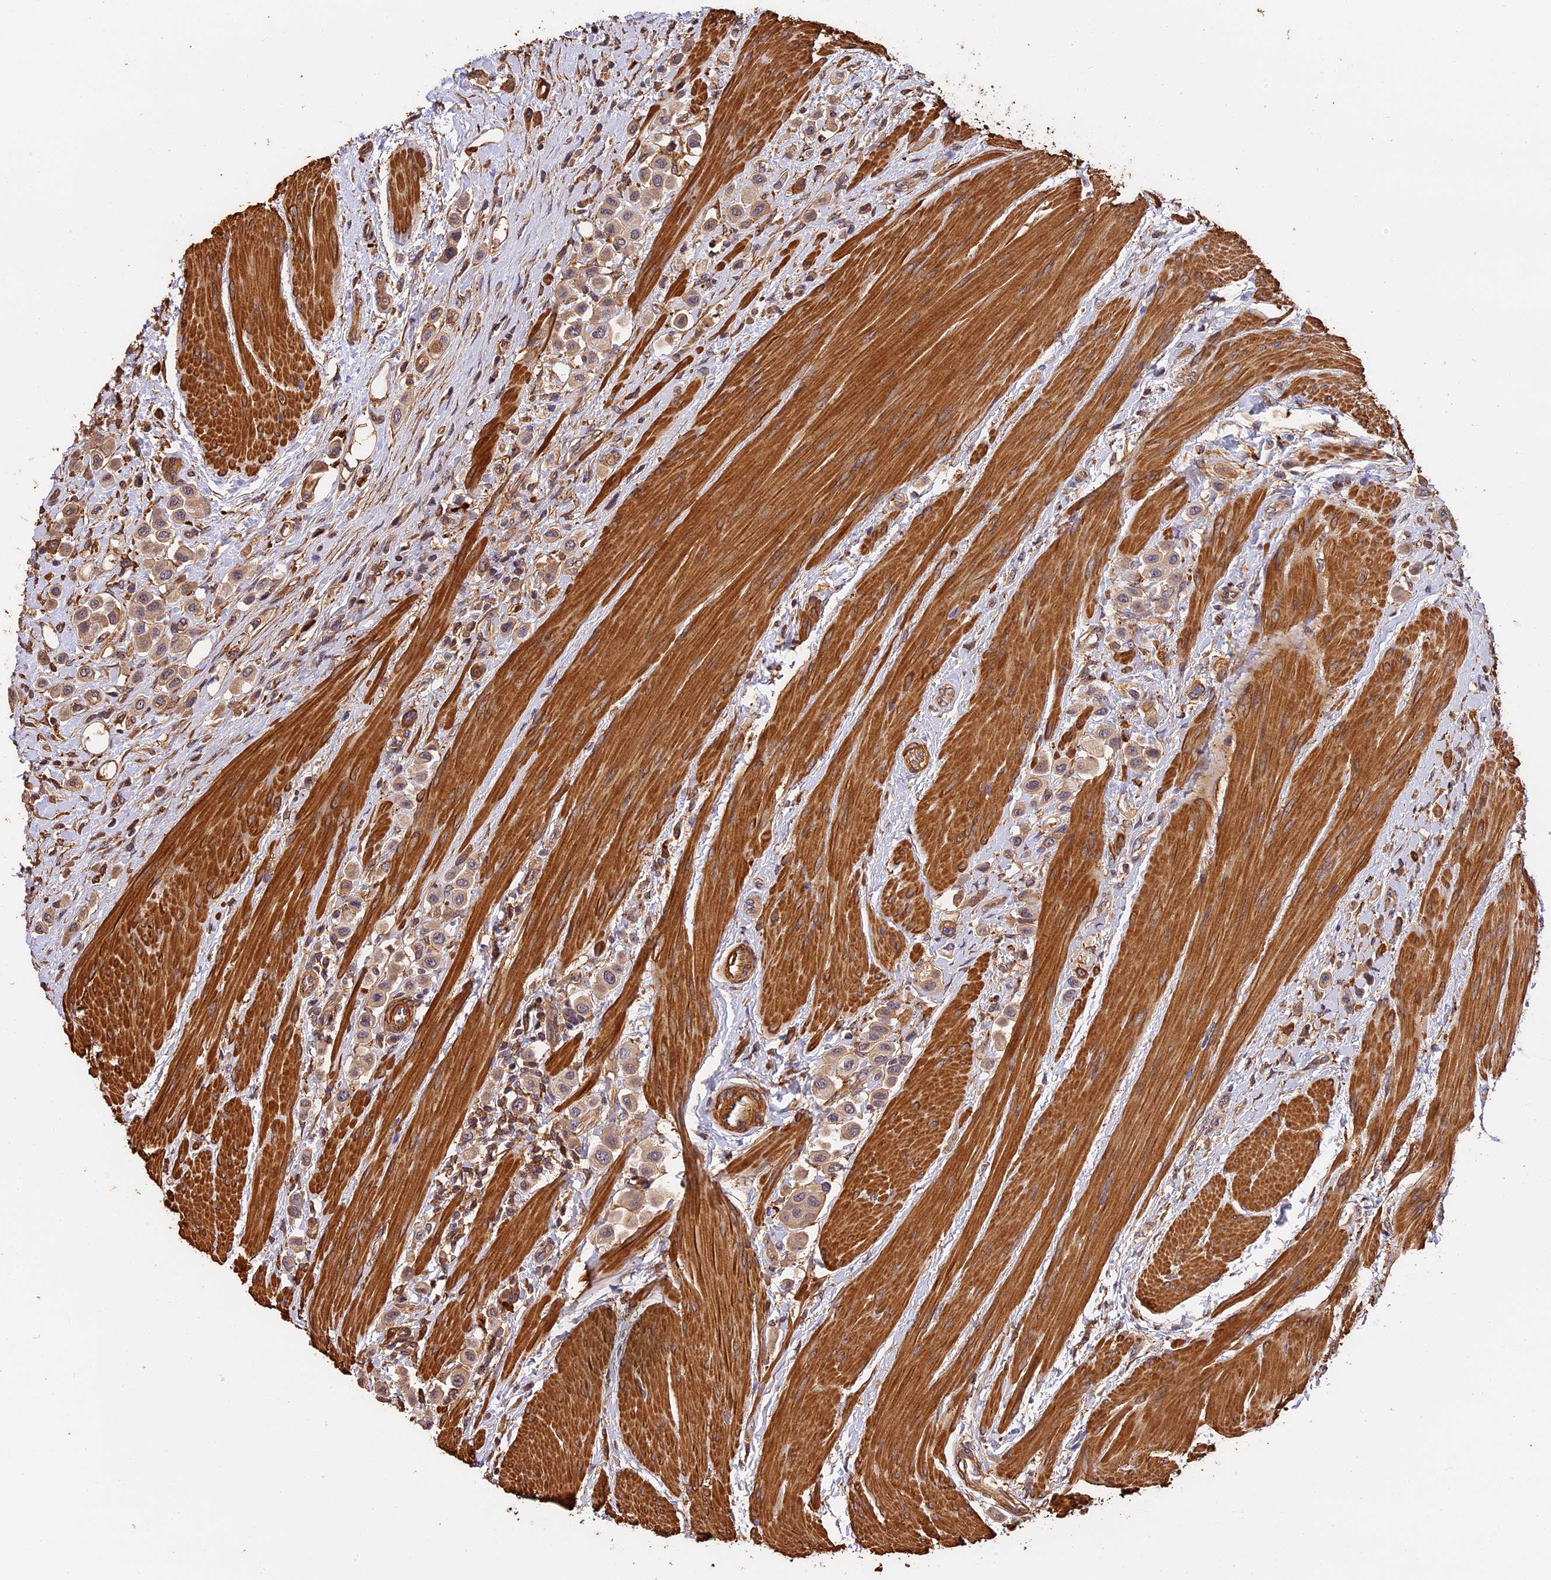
{"staining": {"intensity": "weak", "quantity": "25%-75%", "location": "cytoplasmic/membranous"}, "tissue": "urothelial cancer", "cell_type": "Tumor cells", "image_type": "cancer", "snomed": [{"axis": "morphology", "description": "Urothelial carcinoma, High grade"}, {"axis": "topography", "description": "Urinary bladder"}], "caption": "Immunohistochemical staining of urothelial carcinoma (high-grade) displays weak cytoplasmic/membranous protein positivity in about 25%-75% of tumor cells.", "gene": "MMP15", "patient": {"sex": "male", "age": 50}}